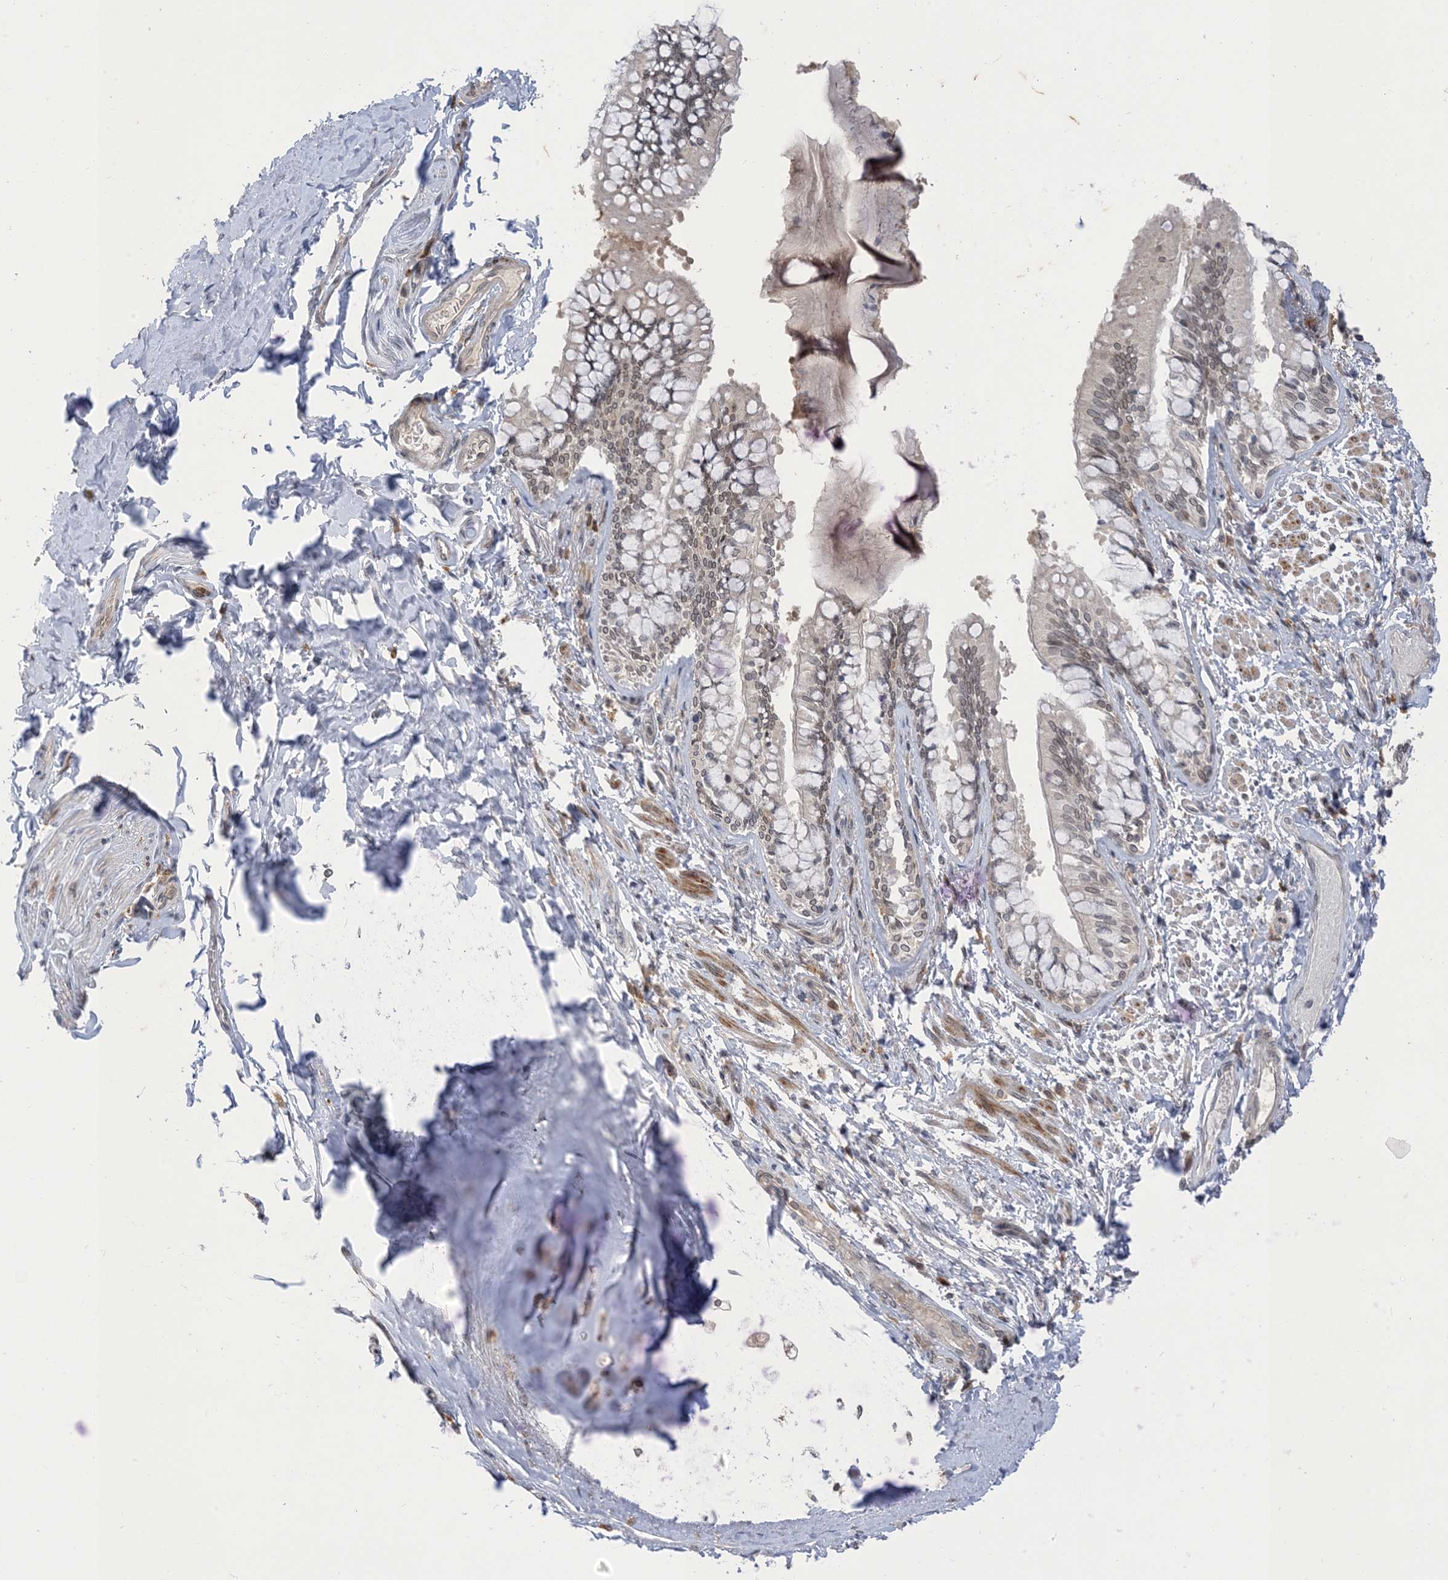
{"staining": {"intensity": "negative", "quantity": "none", "location": "none"}, "tissue": "bronchus", "cell_type": "Respiratory epithelial cells", "image_type": "normal", "snomed": [{"axis": "morphology", "description": "Normal tissue, NOS"}, {"axis": "morphology", "description": "Inflammation, NOS"}, {"axis": "topography", "description": "Lung"}], "caption": "Immunohistochemical staining of unremarkable human bronchus reveals no significant staining in respiratory epithelial cells.", "gene": "NAGK", "patient": {"sex": "female", "age": 46}}